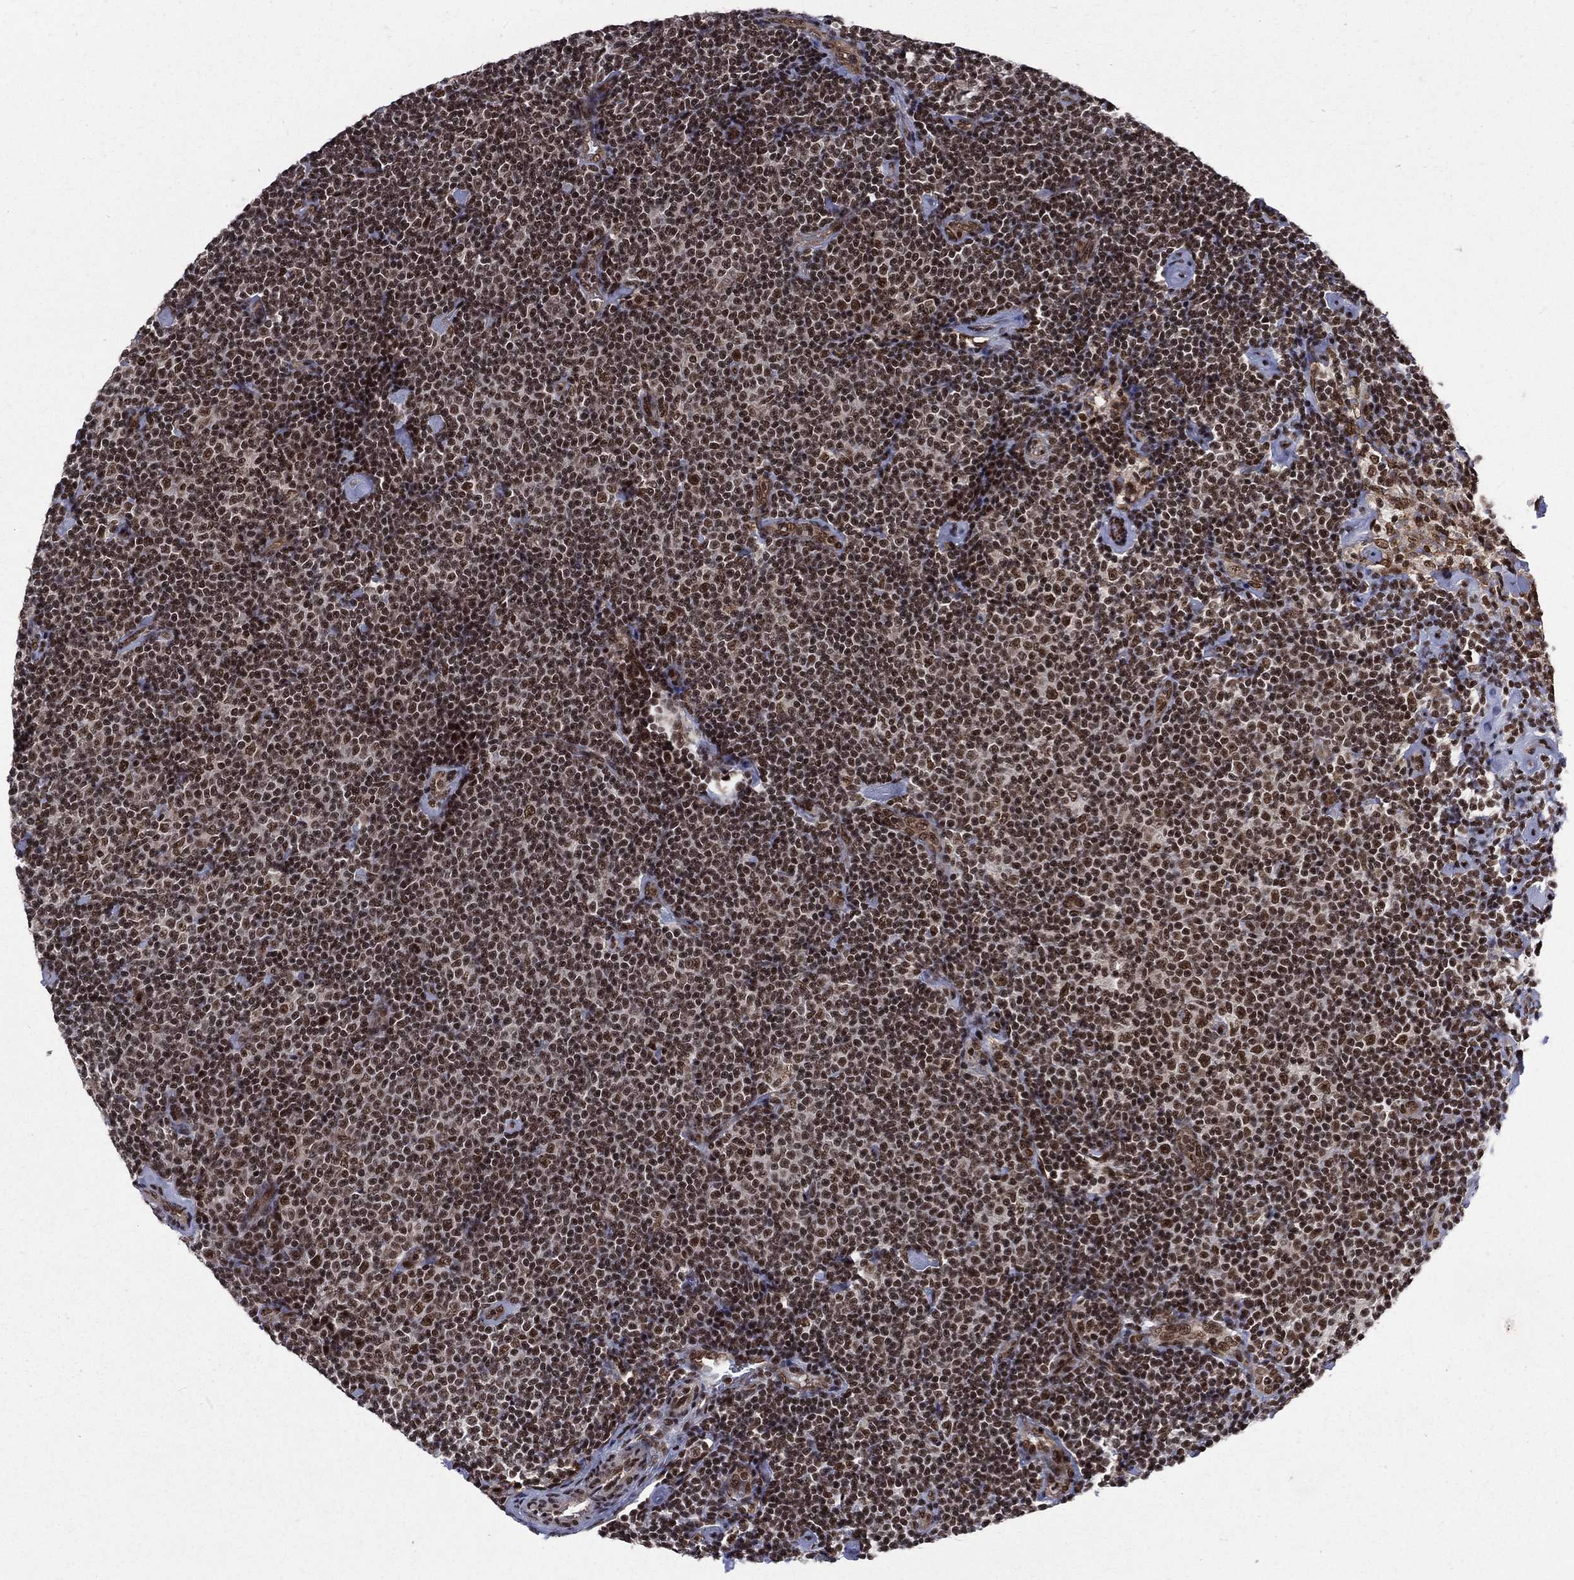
{"staining": {"intensity": "strong", "quantity": ">75%", "location": "nuclear"}, "tissue": "lymphoma", "cell_type": "Tumor cells", "image_type": "cancer", "snomed": [{"axis": "morphology", "description": "Malignant lymphoma, non-Hodgkin's type, Low grade"}, {"axis": "topography", "description": "Lymph node"}], "caption": "About >75% of tumor cells in human lymphoma display strong nuclear protein positivity as visualized by brown immunohistochemical staining.", "gene": "SMC3", "patient": {"sex": "male", "age": 81}}